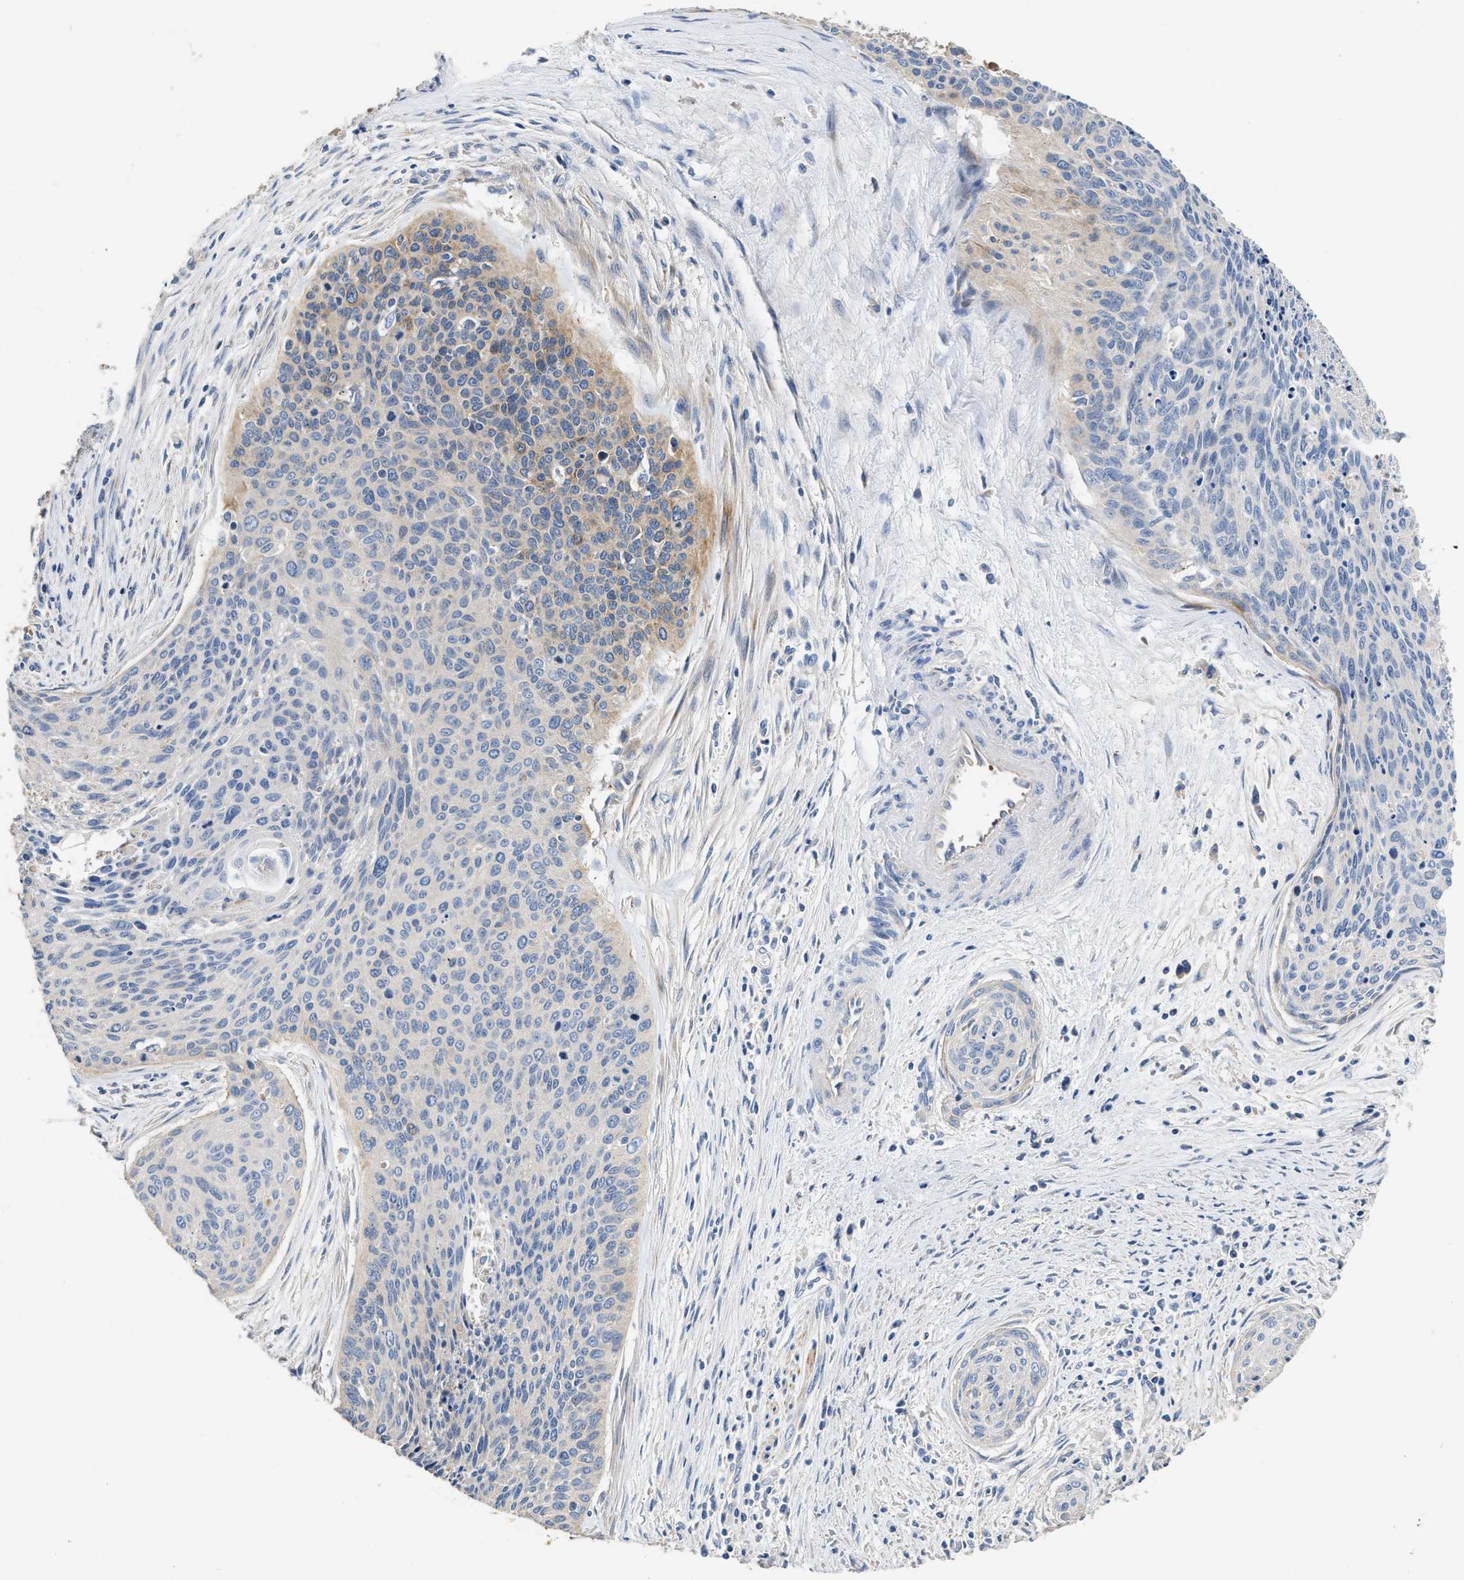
{"staining": {"intensity": "negative", "quantity": "none", "location": "none"}, "tissue": "cervical cancer", "cell_type": "Tumor cells", "image_type": "cancer", "snomed": [{"axis": "morphology", "description": "Squamous cell carcinoma, NOS"}, {"axis": "topography", "description": "Cervix"}], "caption": "Cervical squamous cell carcinoma stained for a protein using immunohistochemistry demonstrates no positivity tumor cells.", "gene": "IL17RC", "patient": {"sex": "female", "age": 55}}